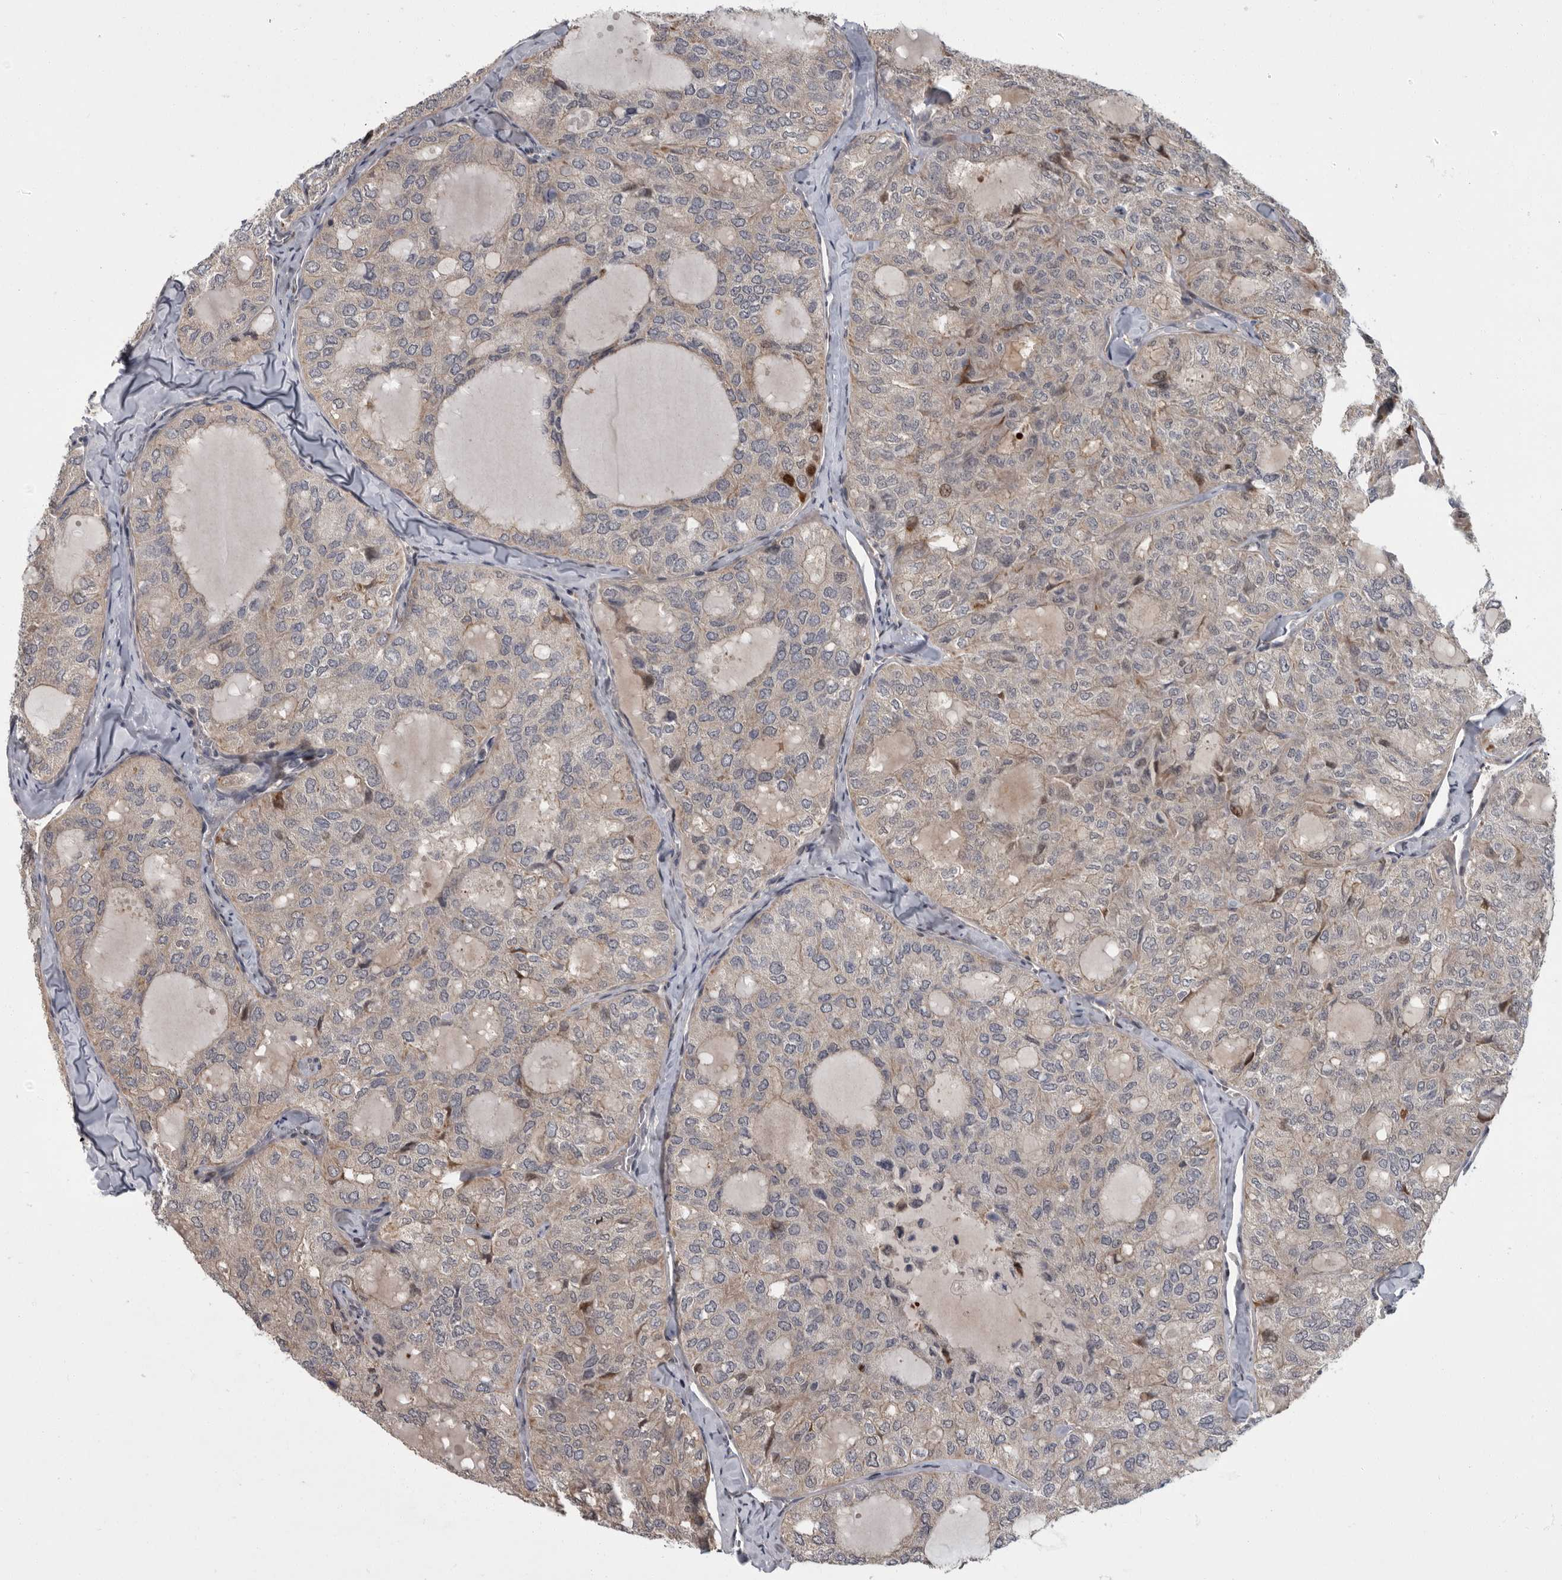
{"staining": {"intensity": "negative", "quantity": "none", "location": "none"}, "tissue": "thyroid cancer", "cell_type": "Tumor cells", "image_type": "cancer", "snomed": [{"axis": "morphology", "description": "Follicular adenoma carcinoma, NOS"}, {"axis": "topography", "description": "Thyroid gland"}], "caption": "Human thyroid cancer stained for a protein using immunohistochemistry displays no positivity in tumor cells.", "gene": "PDE7A", "patient": {"sex": "male", "age": 75}}